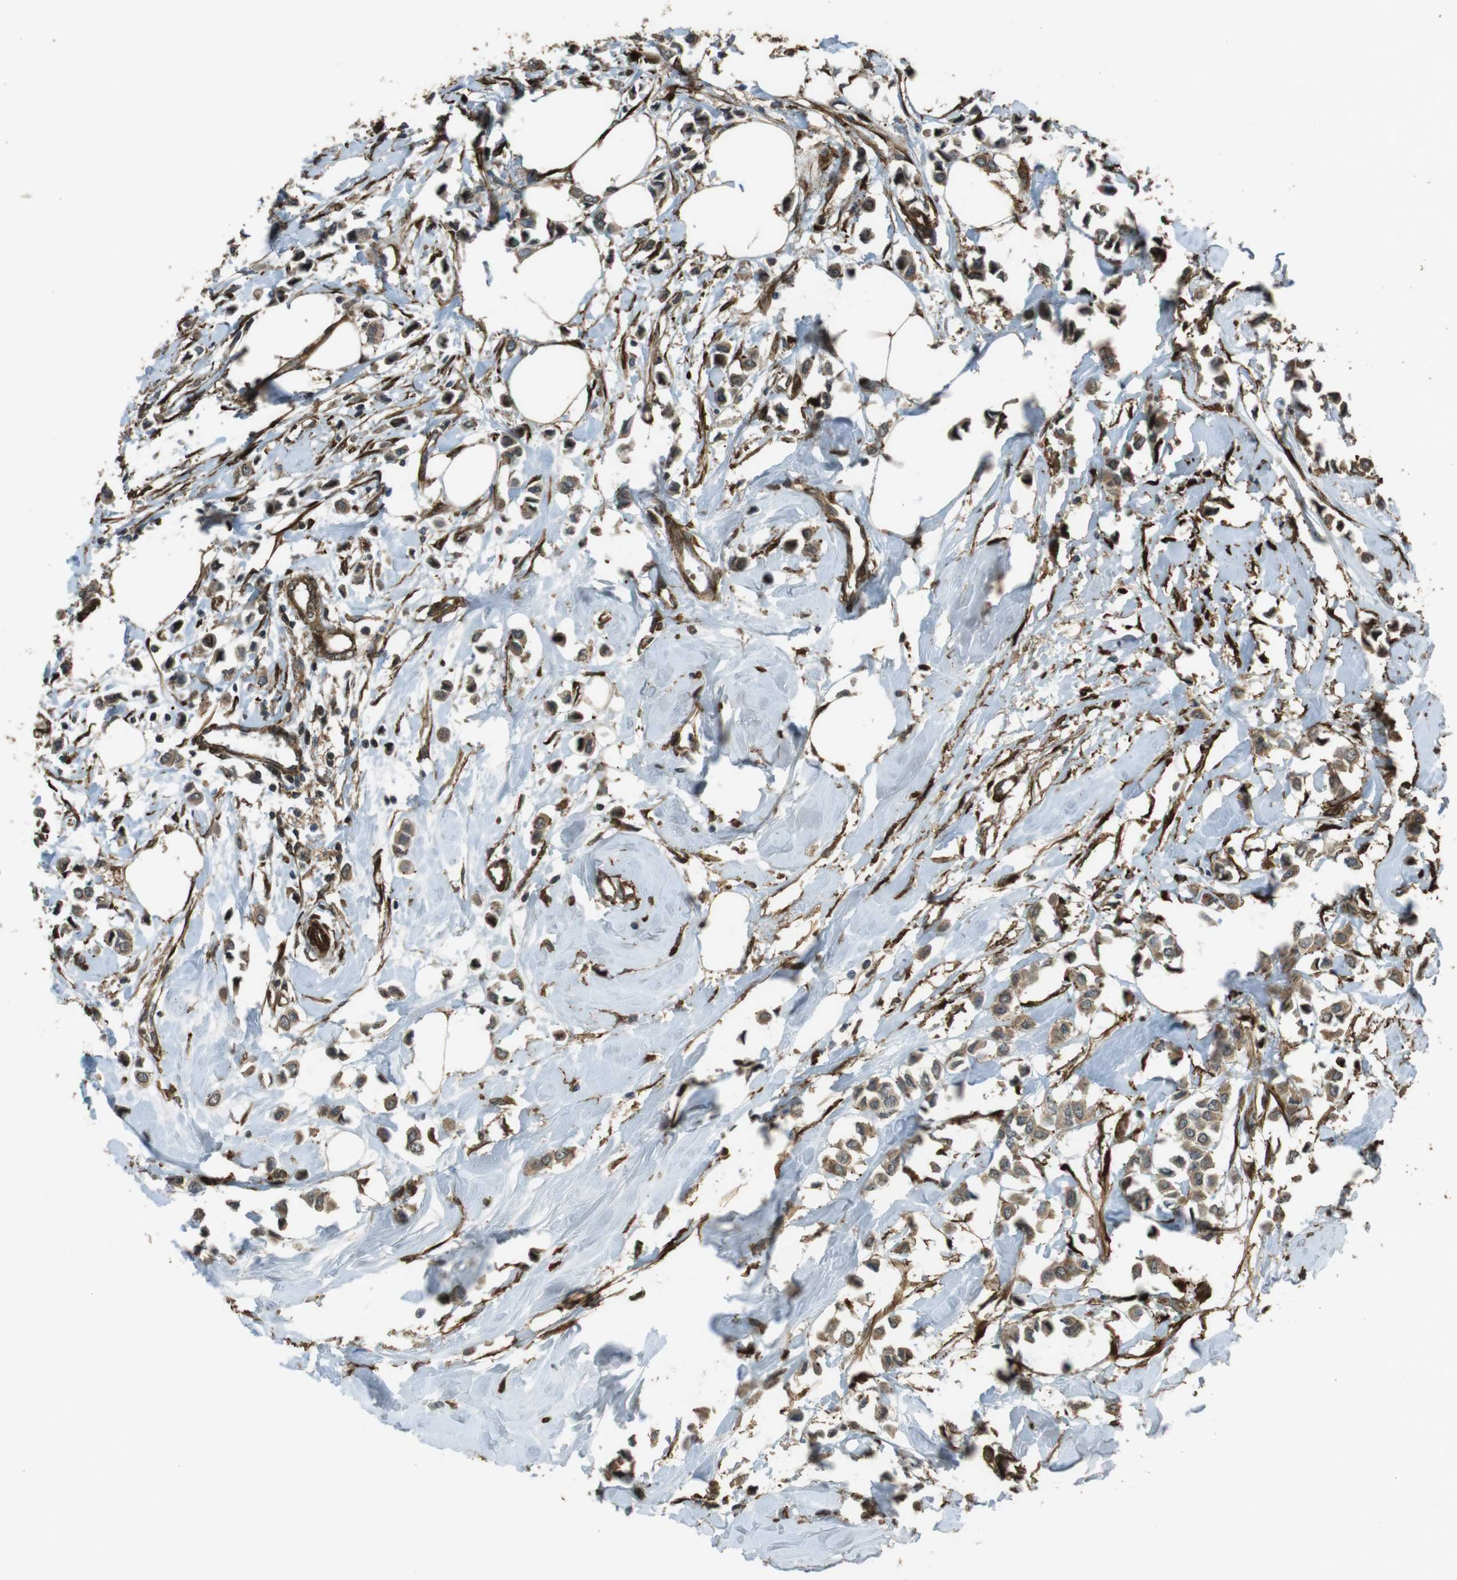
{"staining": {"intensity": "weak", "quantity": ">75%", "location": "cytoplasmic/membranous"}, "tissue": "breast cancer", "cell_type": "Tumor cells", "image_type": "cancer", "snomed": [{"axis": "morphology", "description": "Lobular carcinoma"}, {"axis": "topography", "description": "Breast"}], "caption": "About >75% of tumor cells in human breast lobular carcinoma show weak cytoplasmic/membranous protein expression as visualized by brown immunohistochemical staining.", "gene": "MSRB3", "patient": {"sex": "female", "age": 51}}